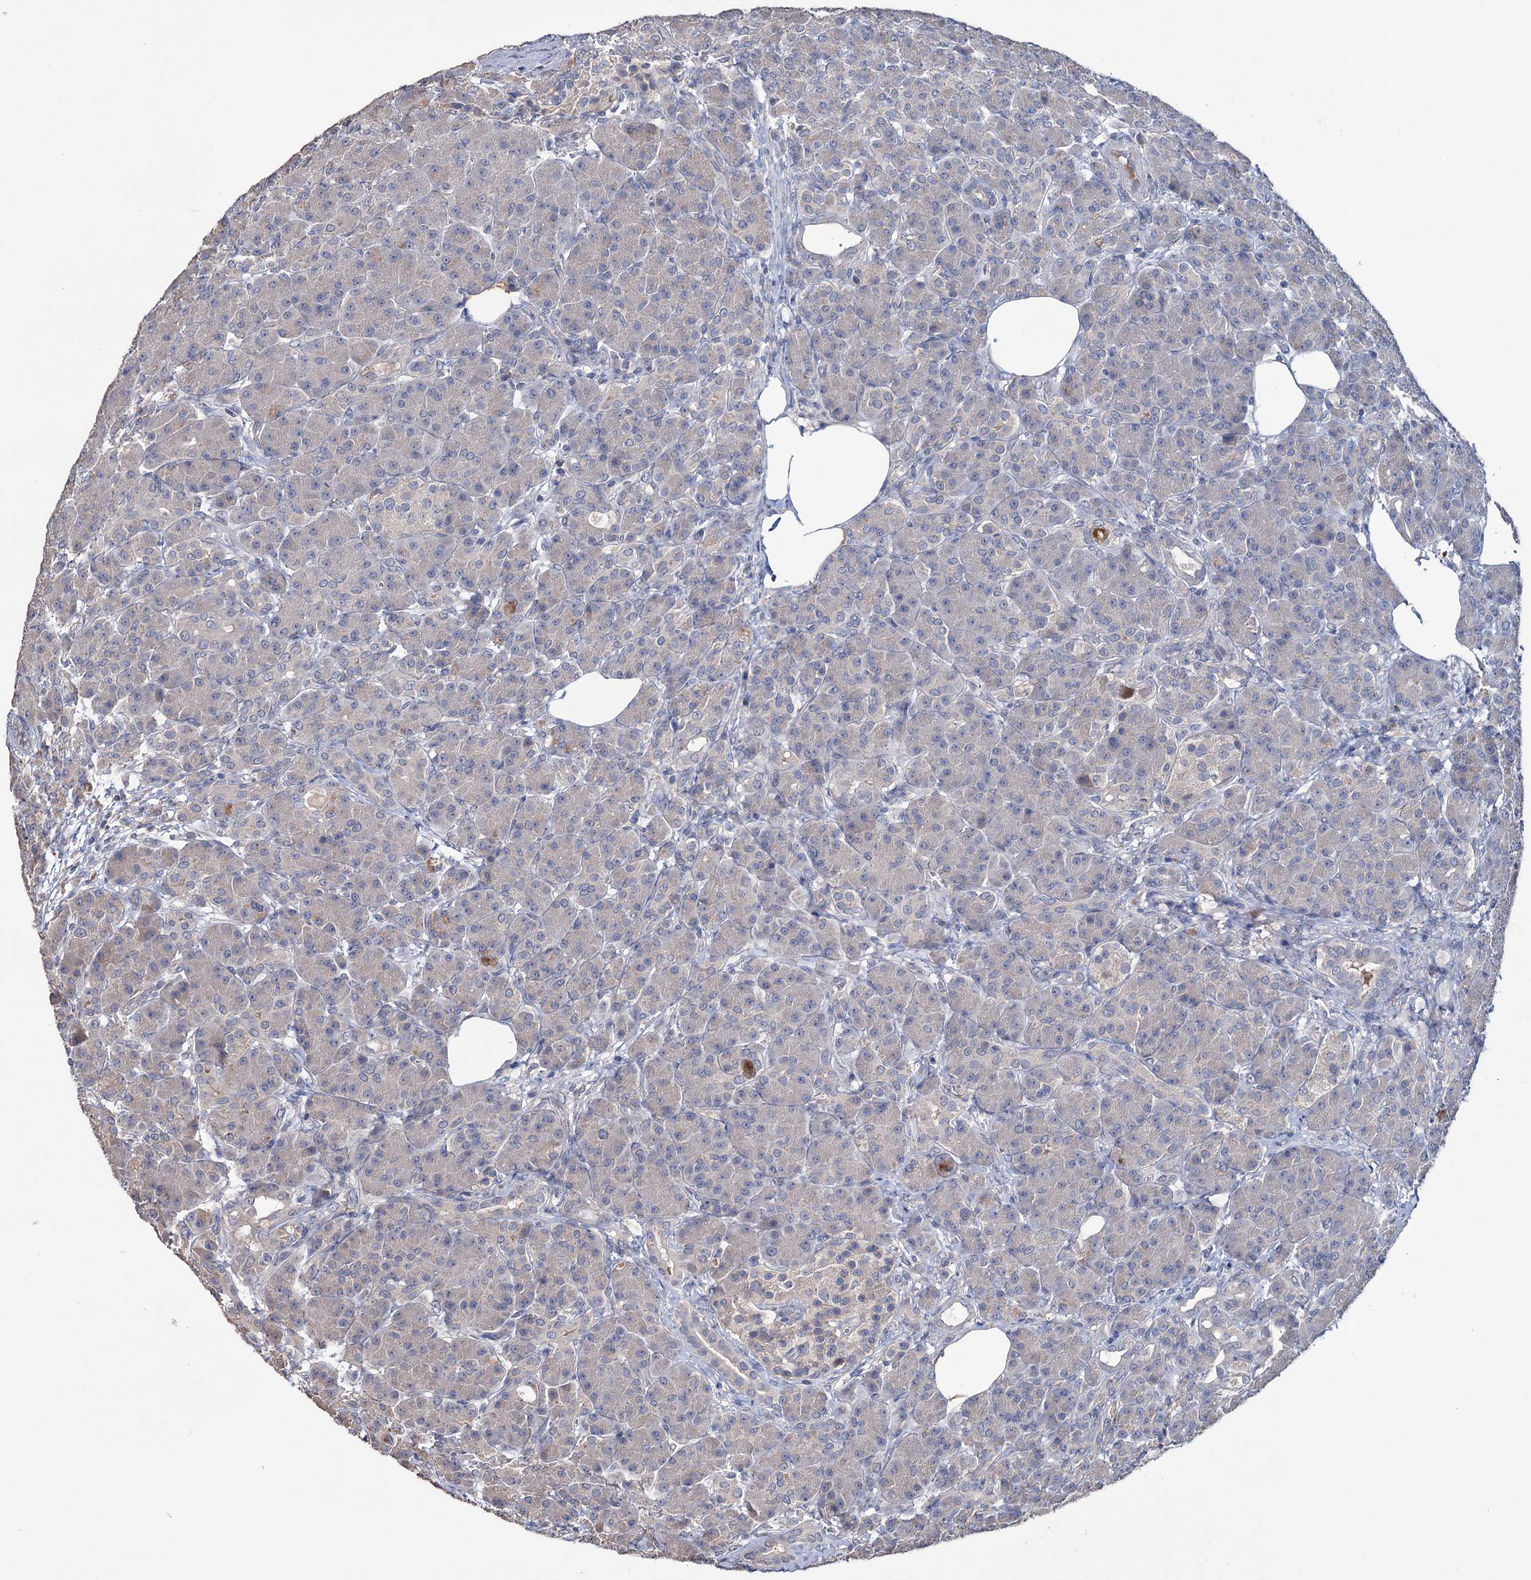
{"staining": {"intensity": "negative", "quantity": "none", "location": "none"}, "tissue": "pancreas", "cell_type": "Exocrine glandular cells", "image_type": "normal", "snomed": [{"axis": "morphology", "description": "Normal tissue, NOS"}, {"axis": "topography", "description": "Pancreas"}], "caption": "Immunohistochemical staining of normal human pancreas demonstrates no significant expression in exocrine glandular cells.", "gene": "EPB41L5", "patient": {"sex": "male", "age": 63}}